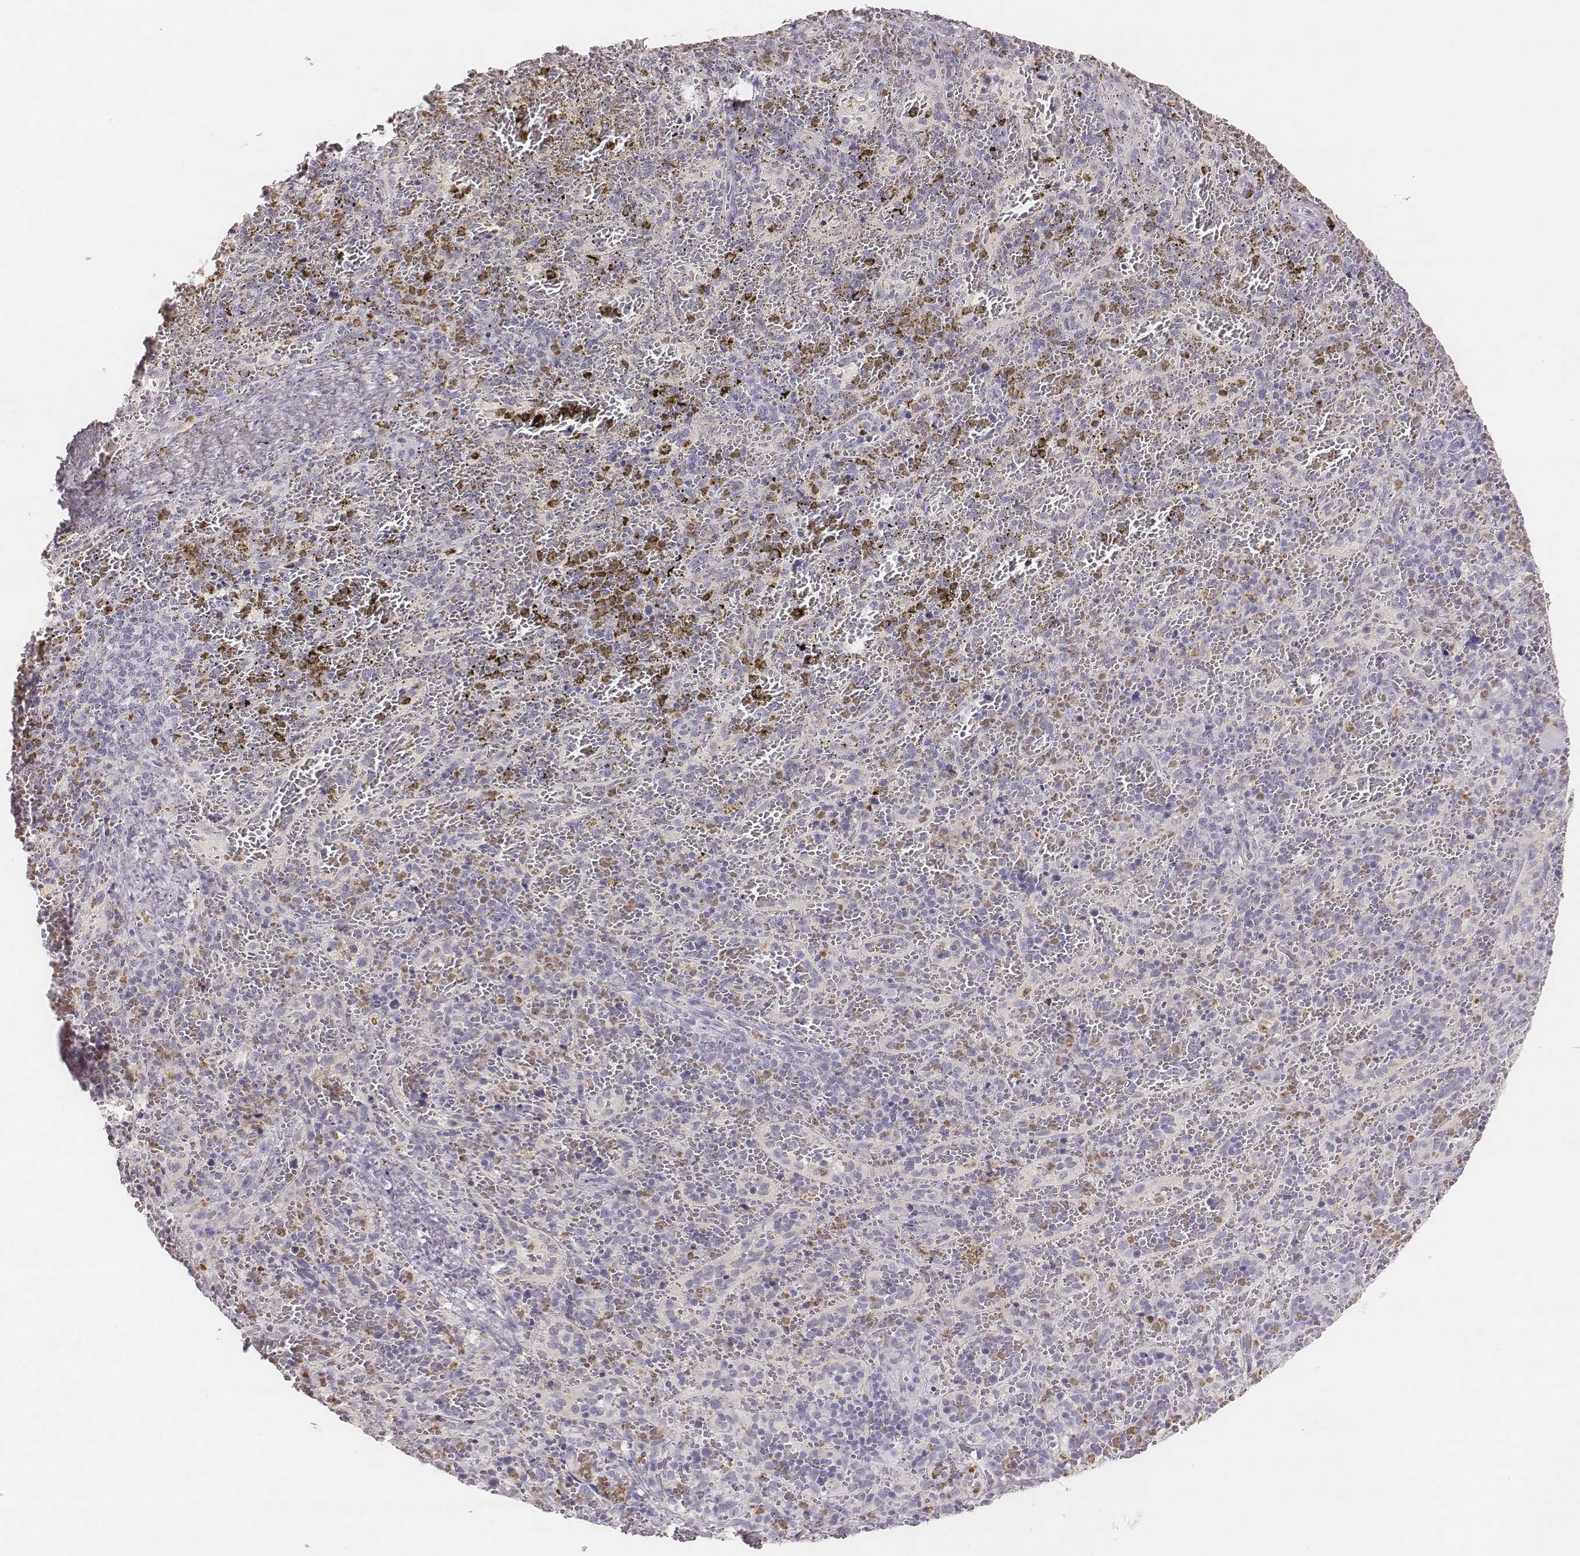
{"staining": {"intensity": "negative", "quantity": "none", "location": "none"}, "tissue": "spleen", "cell_type": "Cells in red pulp", "image_type": "normal", "snomed": [{"axis": "morphology", "description": "Normal tissue, NOS"}, {"axis": "topography", "description": "Spleen"}], "caption": "Spleen stained for a protein using immunohistochemistry shows no positivity cells in red pulp.", "gene": "KCNJ12", "patient": {"sex": "female", "age": 50}}